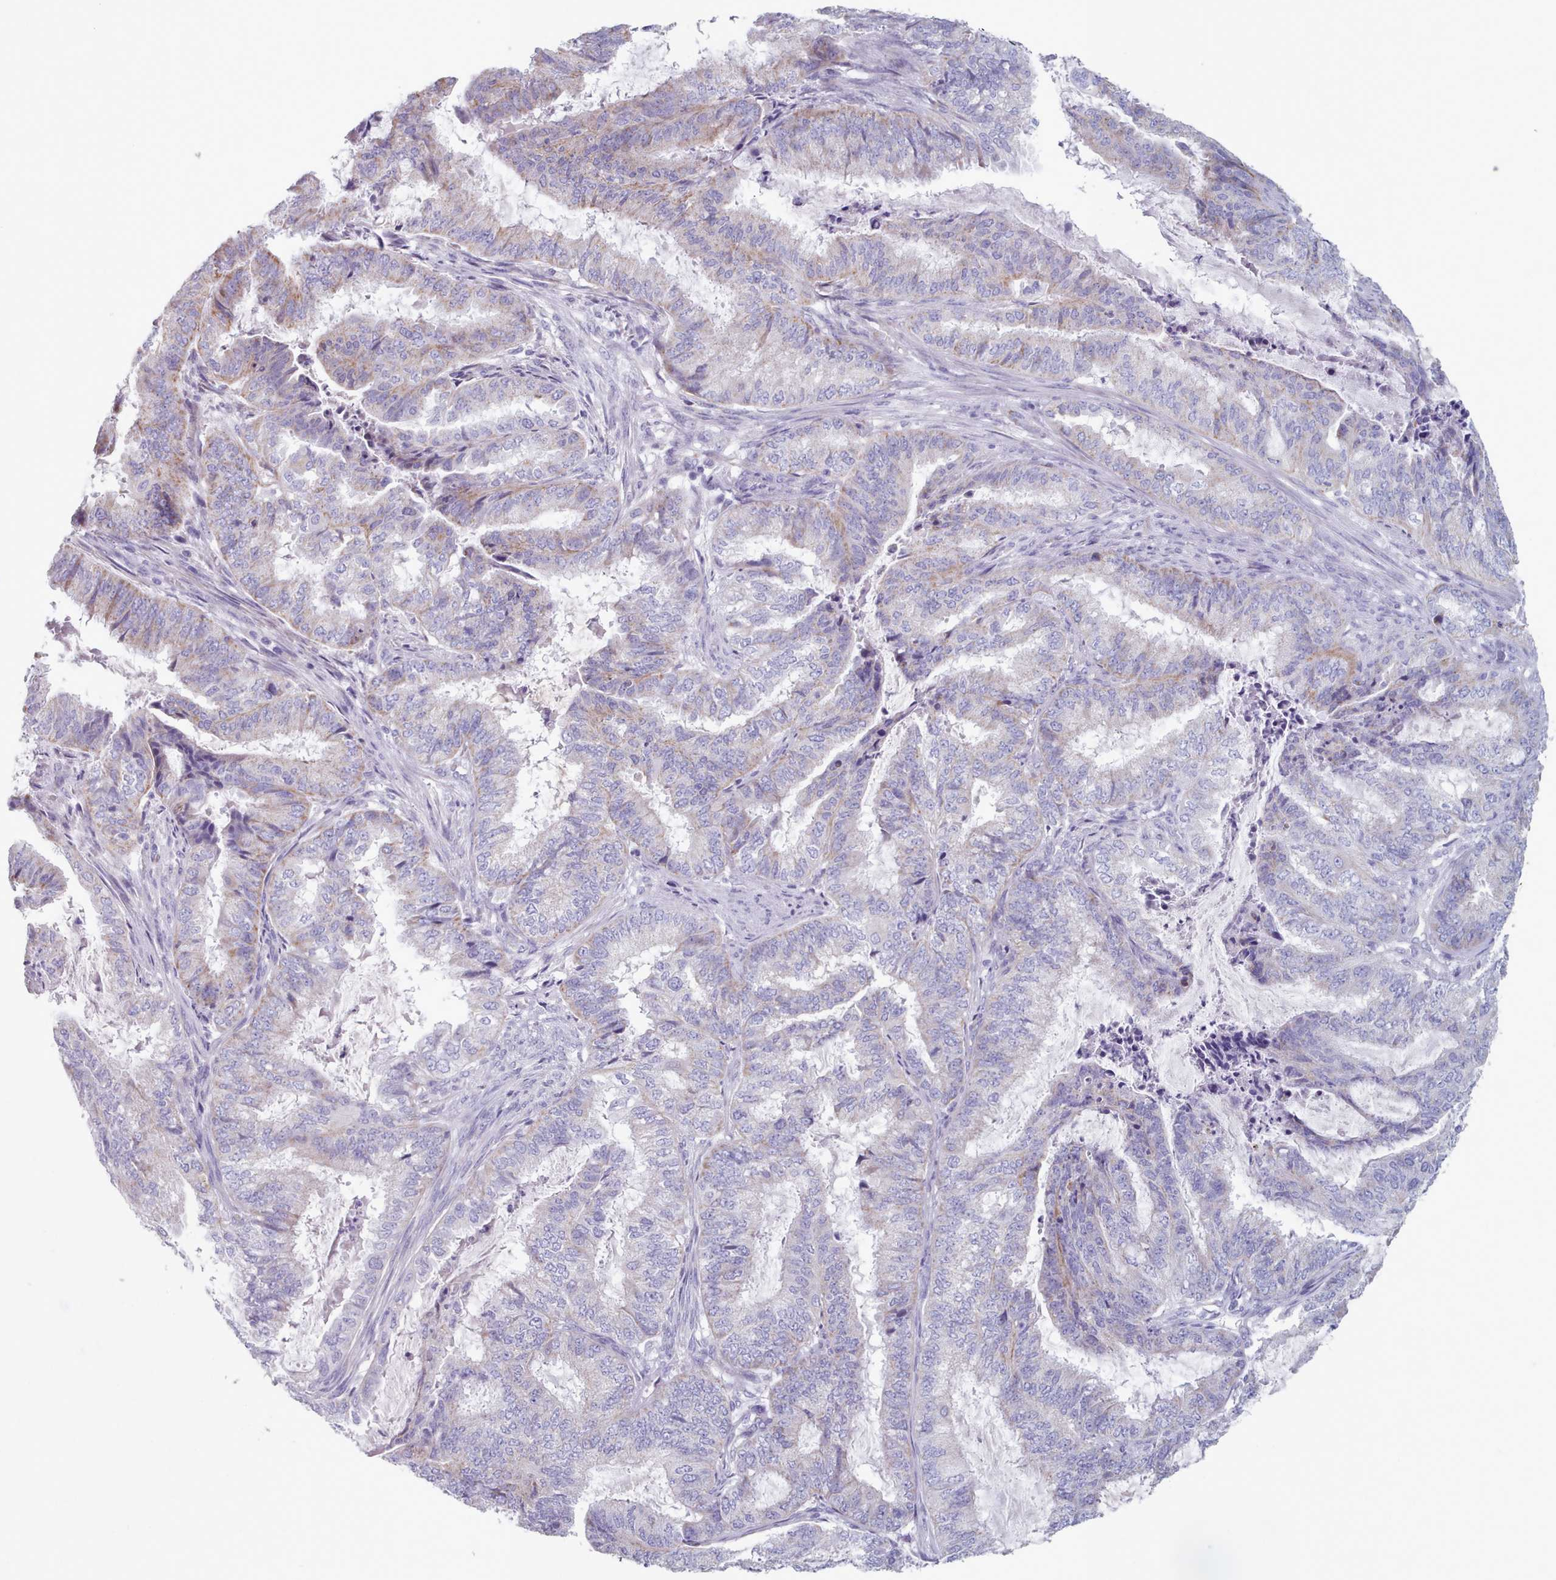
{"staining": {"intensity": "weak", "quantity": "<25%", "location": "cytoplasmic/membranous"}, "tissue": "endometrial cancer", "cell_type": "Tumor cells", "image_type": "cancer", "snomed": [{"axis": "morphology", "description": "Adenocarcinoma, NOS"}, {"axis": "topography", "description": "Endometrium"}], "caption": "Micrograph shows no significant protein expression in tumor cells of endometrial cancer.", "gene": "HAO1", "patient": {"sex": "female", "age": 51}}